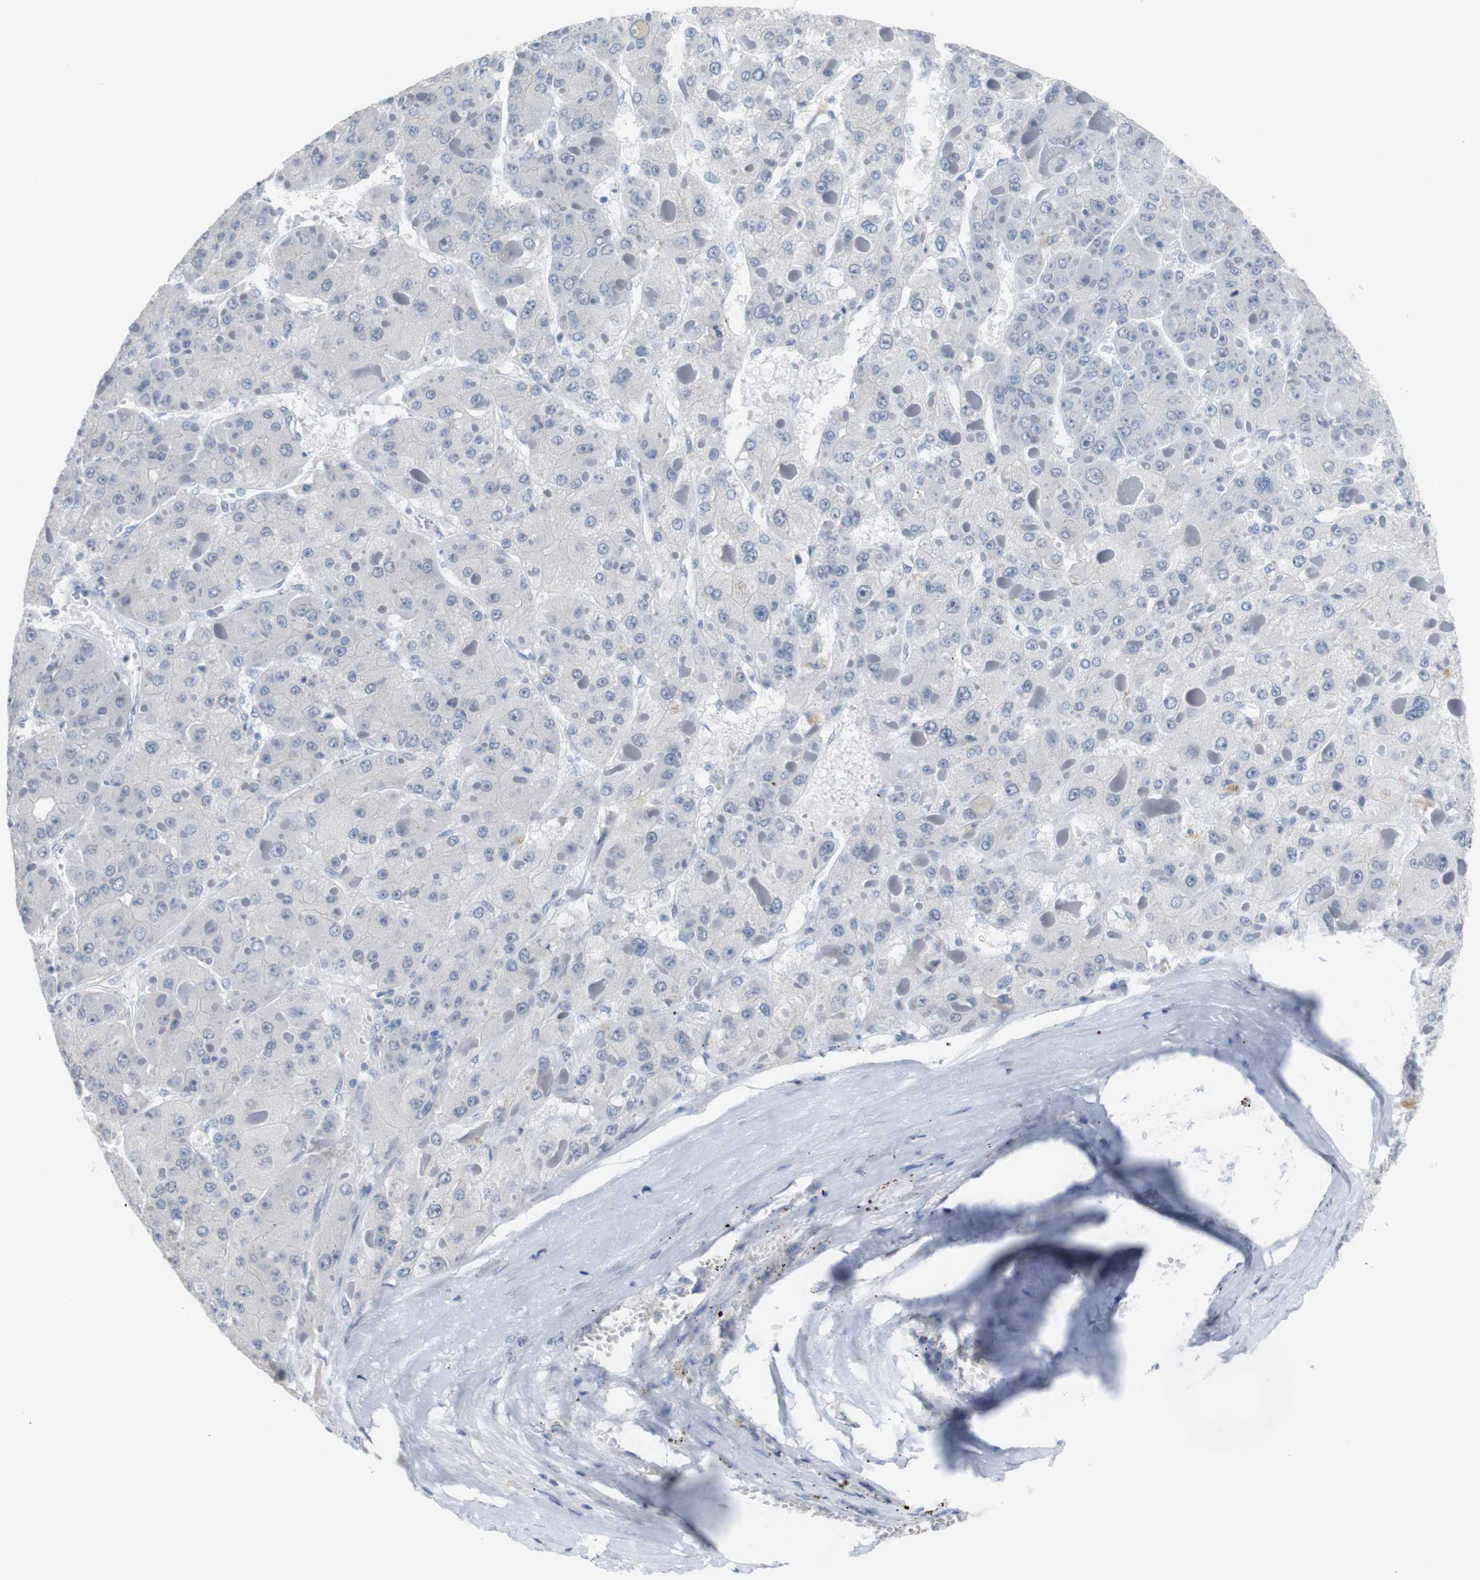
{"staining": {"intensity": "negative", "quantity": "none", "location": "none"}, "tissue": "liver cancer", "cell_type": "Tumor cells", "image_type": "cancer", "snomed": [{"axis": "morphology", "description": "Carcinoma, Hepatocellular, NOS"}, {"axis": "topography", "description": "Liver"}], "caption": "IHC micrograph of human liver cancer stained for a protein (brown), which displays no staining in tumor cells. The staining was performed using DAB (3,3'-diaminobenzidine) to visualize the protein expression in brown, while the nuclei were stained in blue with hematoxylin (Magnification: 20x).", "gene": "CHRM5", "patient": {"sex": "female", "age": 73}}